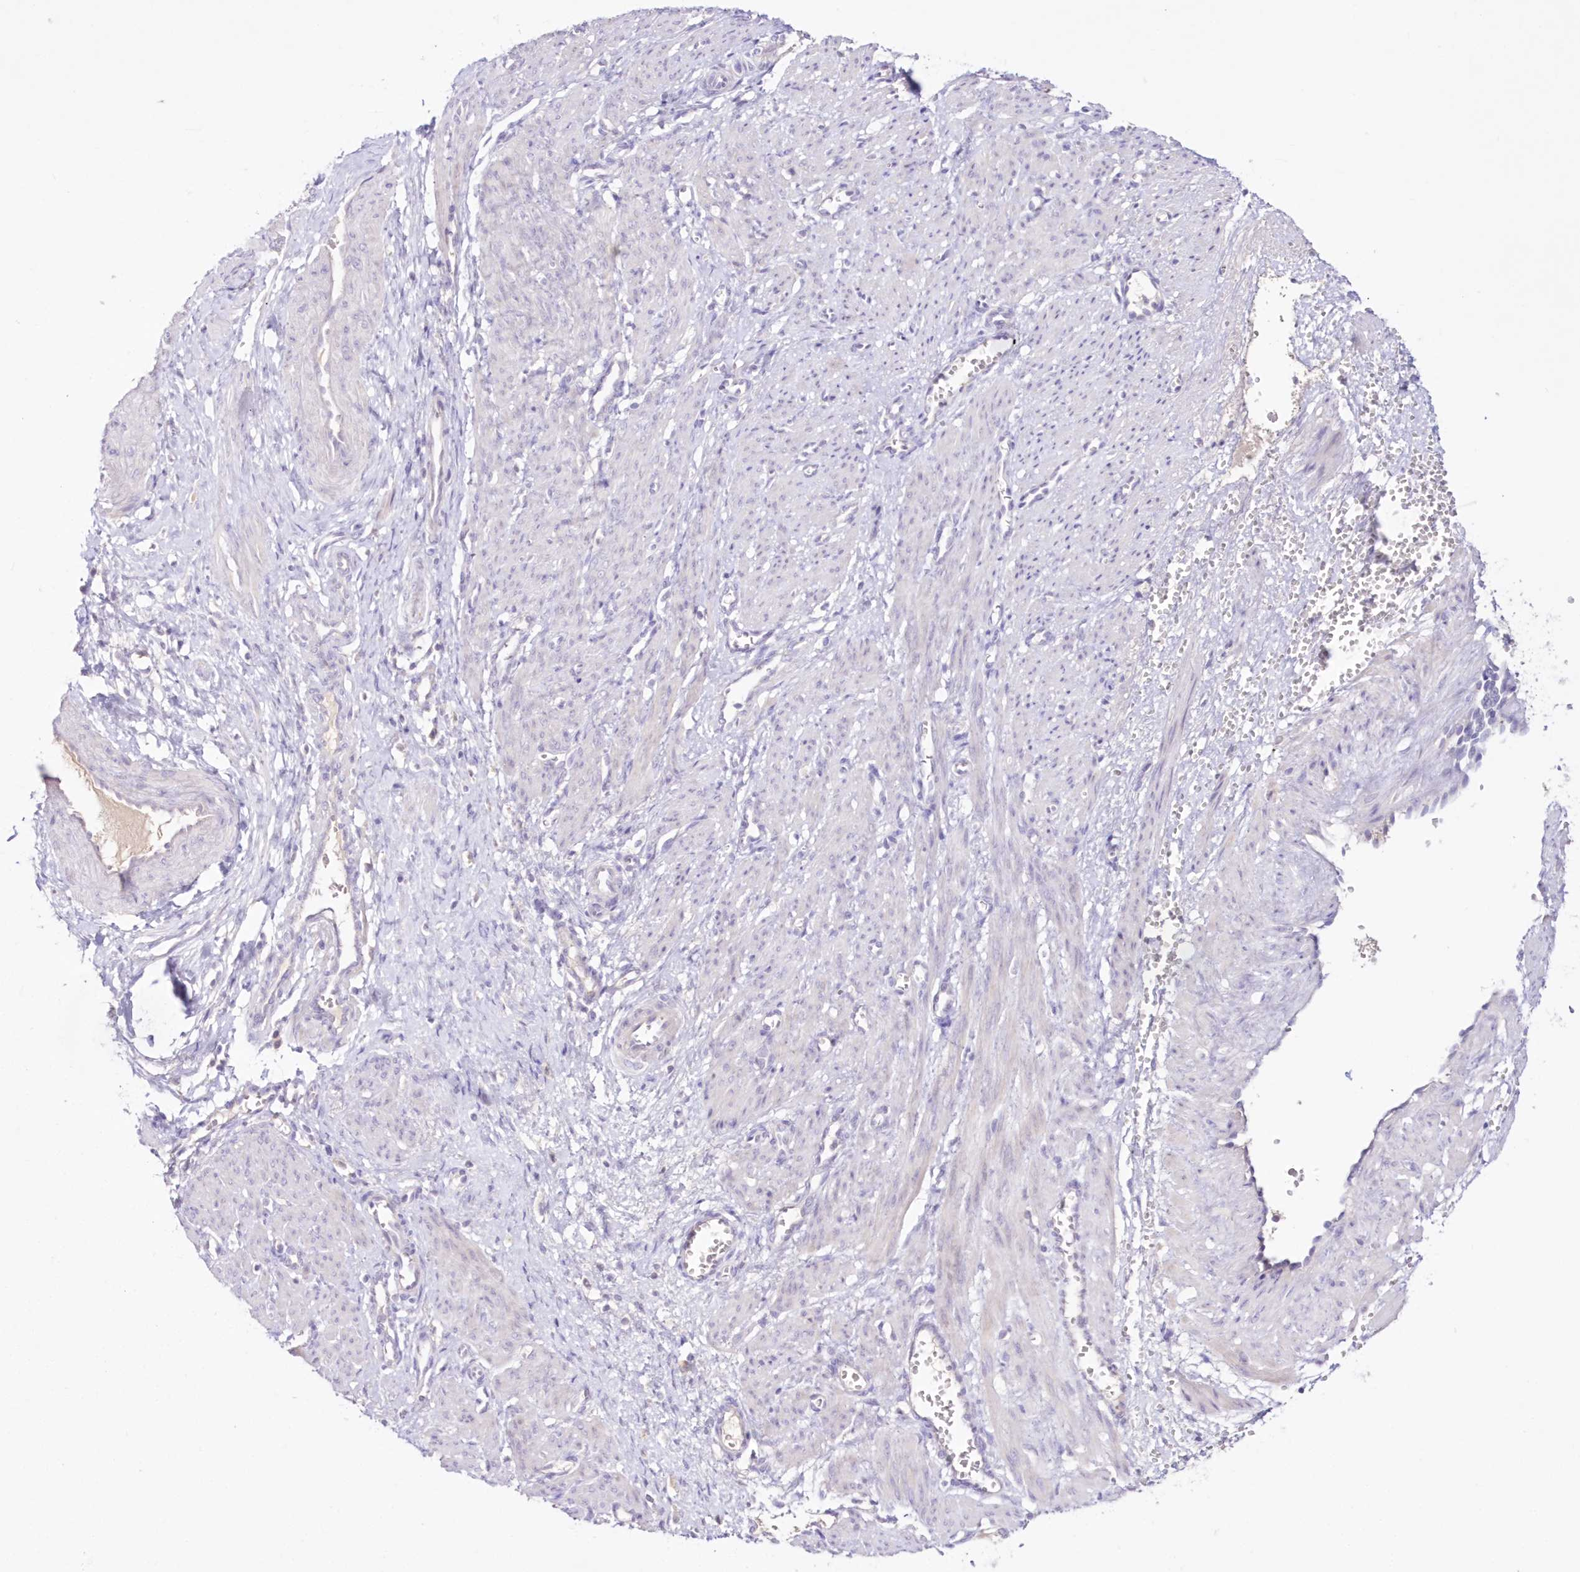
{"staining": {"intensity": "weak", "quantity": "<25%", "location": "cytoplasmic/membranous"}, "tissue": "smooth muscle", "cell_type": "Smooth muscle cells", "image_type": "normal", "snomed": [{"axis": "morphology", "description": "Normal tissue, NOS"}, {"axis": "topography", "description": "Endometrium"}], "caption": "Smooth muscle stained for a protein using immunohistochemistry (IHC) demonstrates no expression smooth muscle cells.", "gene": "NEU4", "patient": {"sex": "female", "age": 33}}